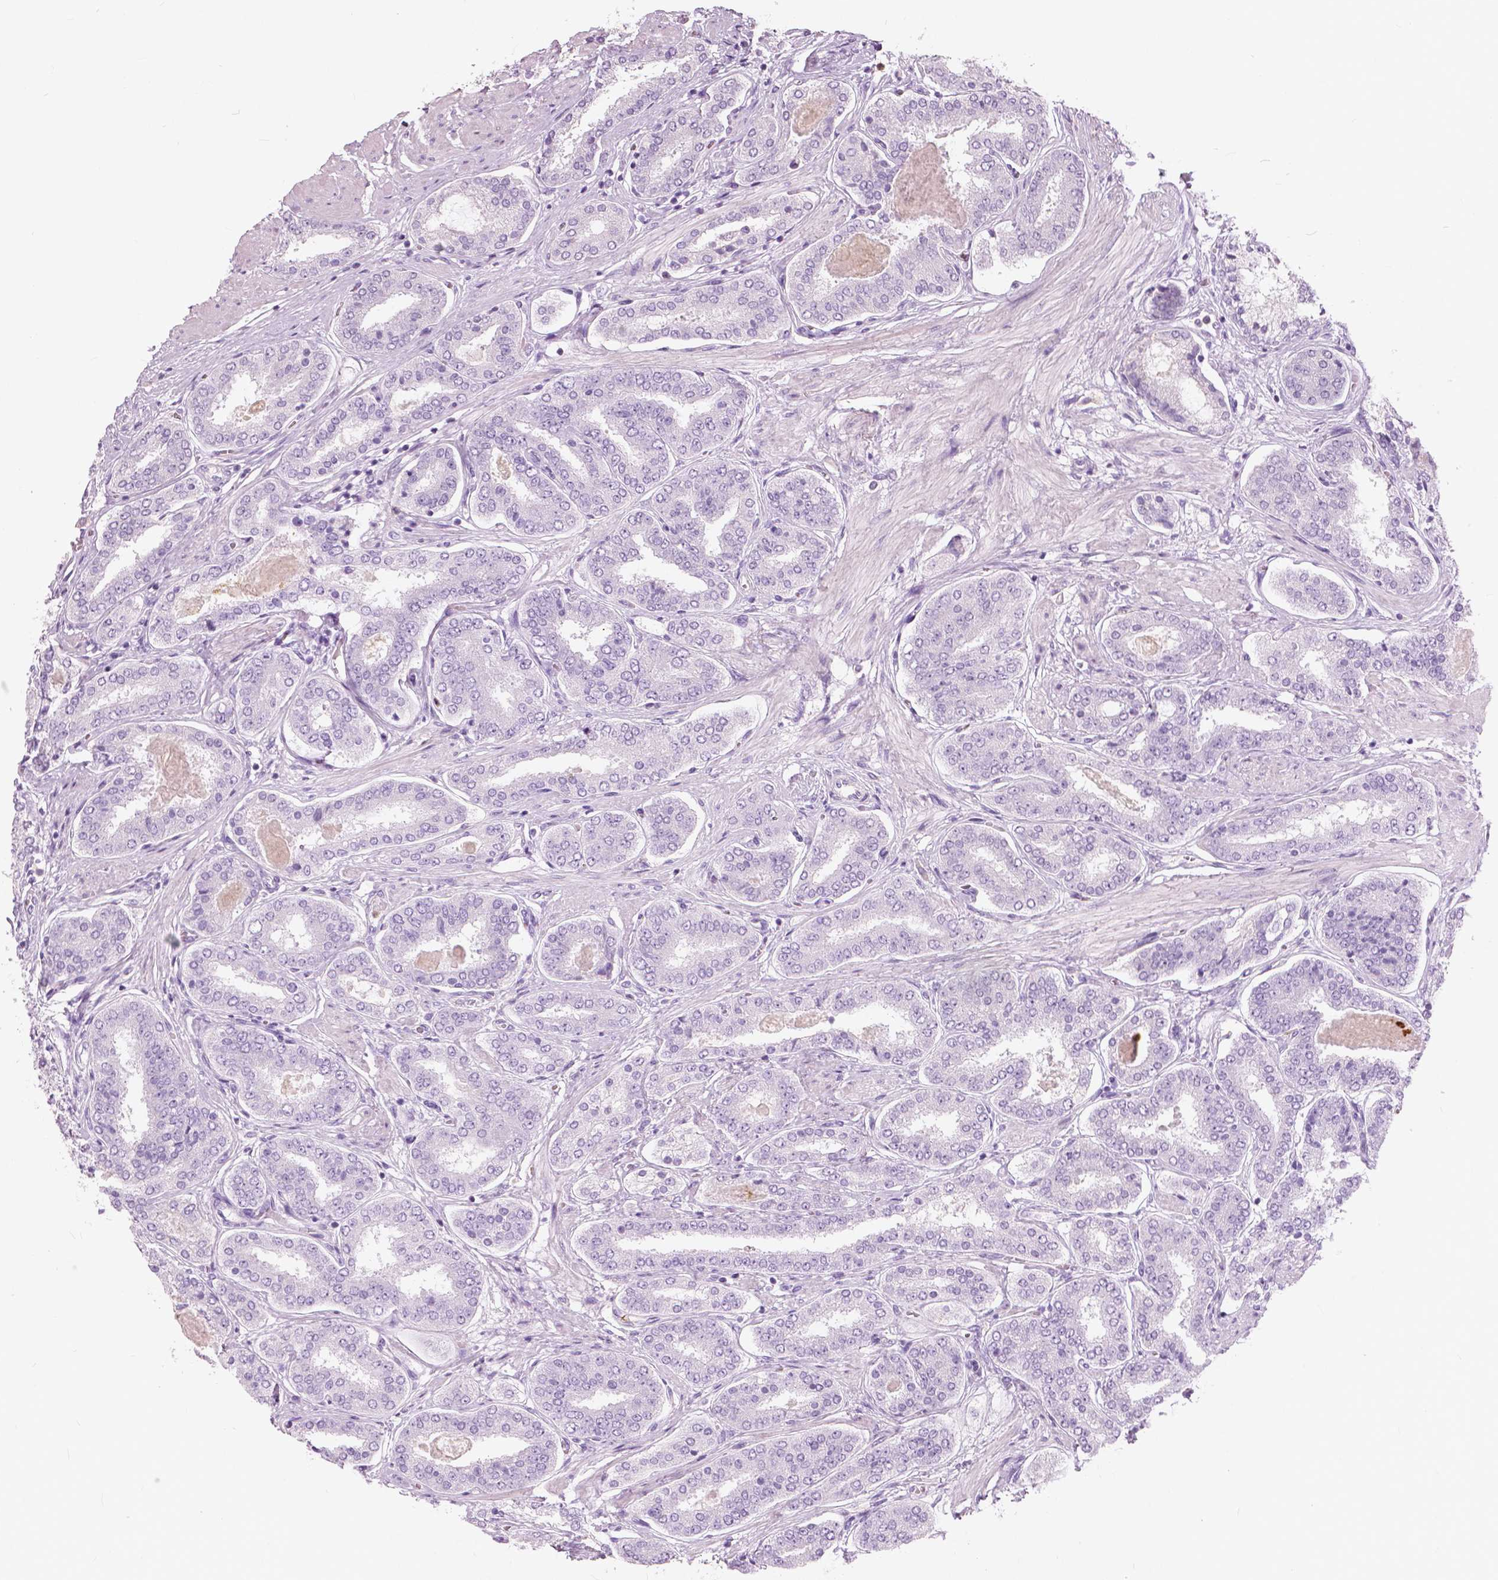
{"staining": {"intensity": "negative", "quantity": "none", "location": "none"}, "tissue": "prostate cancer", "cell_type": "Tumor cells", "image_type": "cancer", "snomed": [{"axis": "morphology", "description": "Adenocarcinoma, High grade"}, {"axis": "topography", "description": "Prostate"}], "caption": "Histopathology image shows no protein staining in tumor cells of prostate adenocarcinoma (high-grade) tissue.", "gene": "CXCR2", "patient": {"sex": "male", "age": 63}}